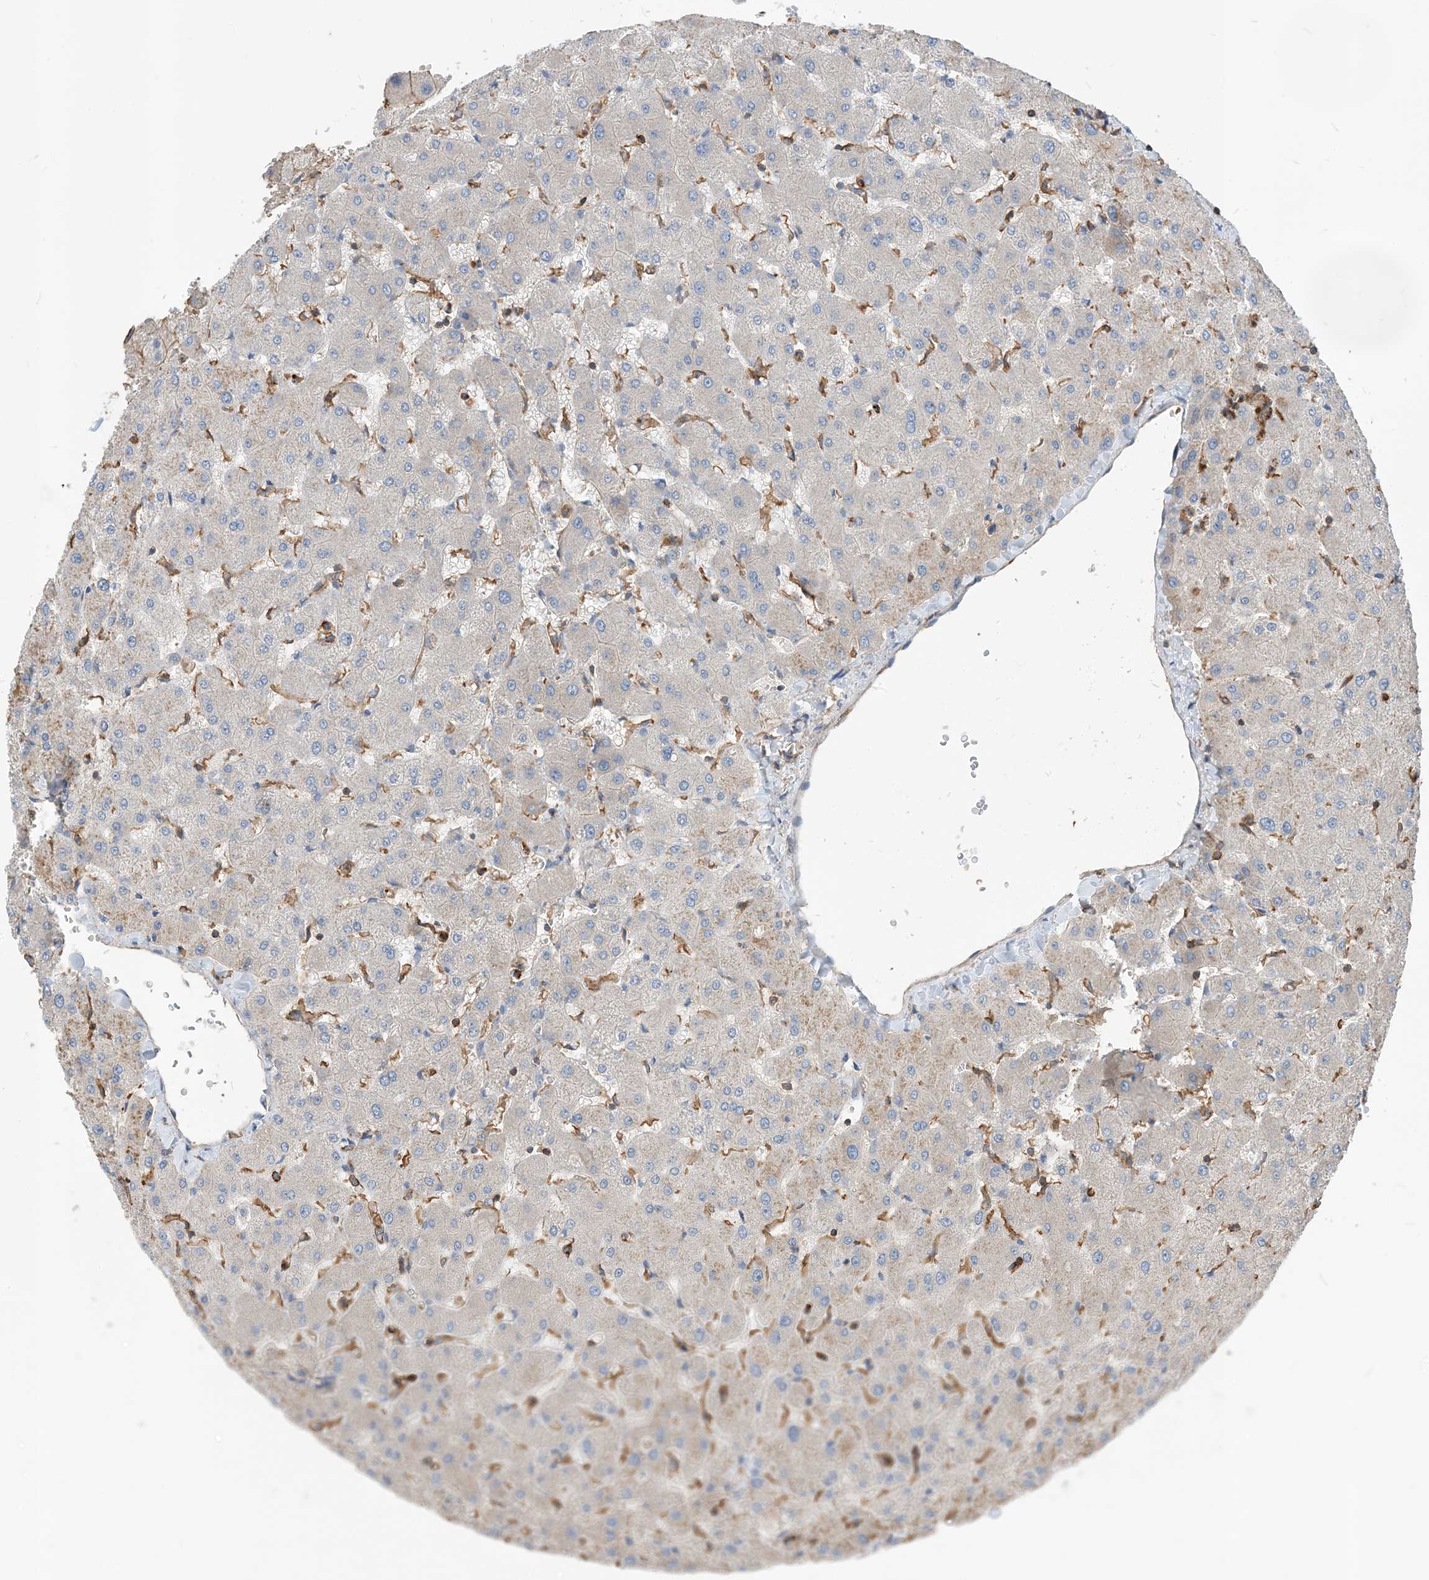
{"staining": {"intensity": "moderate", "quantity": "<25%", "location": "cytoplasmic/membranous"}, "tissue": "liver", "cell_type": "Cholangiocytes", "image_type": "normal", "snomed": [{"axis": "morphology", "description": "Normal tissue, NOS"}, {"axis": "topography", "description": "Liver"}], "caption": "Immunohistochemistry (IHC) photomicrograph of benign human liver stained for a protein (brown), which shows low levels of moderate cytoplasmic/membranous positivity in approximately <25% of cholangiocytes.", "gene": "PARVG", "patient": {"sex": "female", "age": 63}}